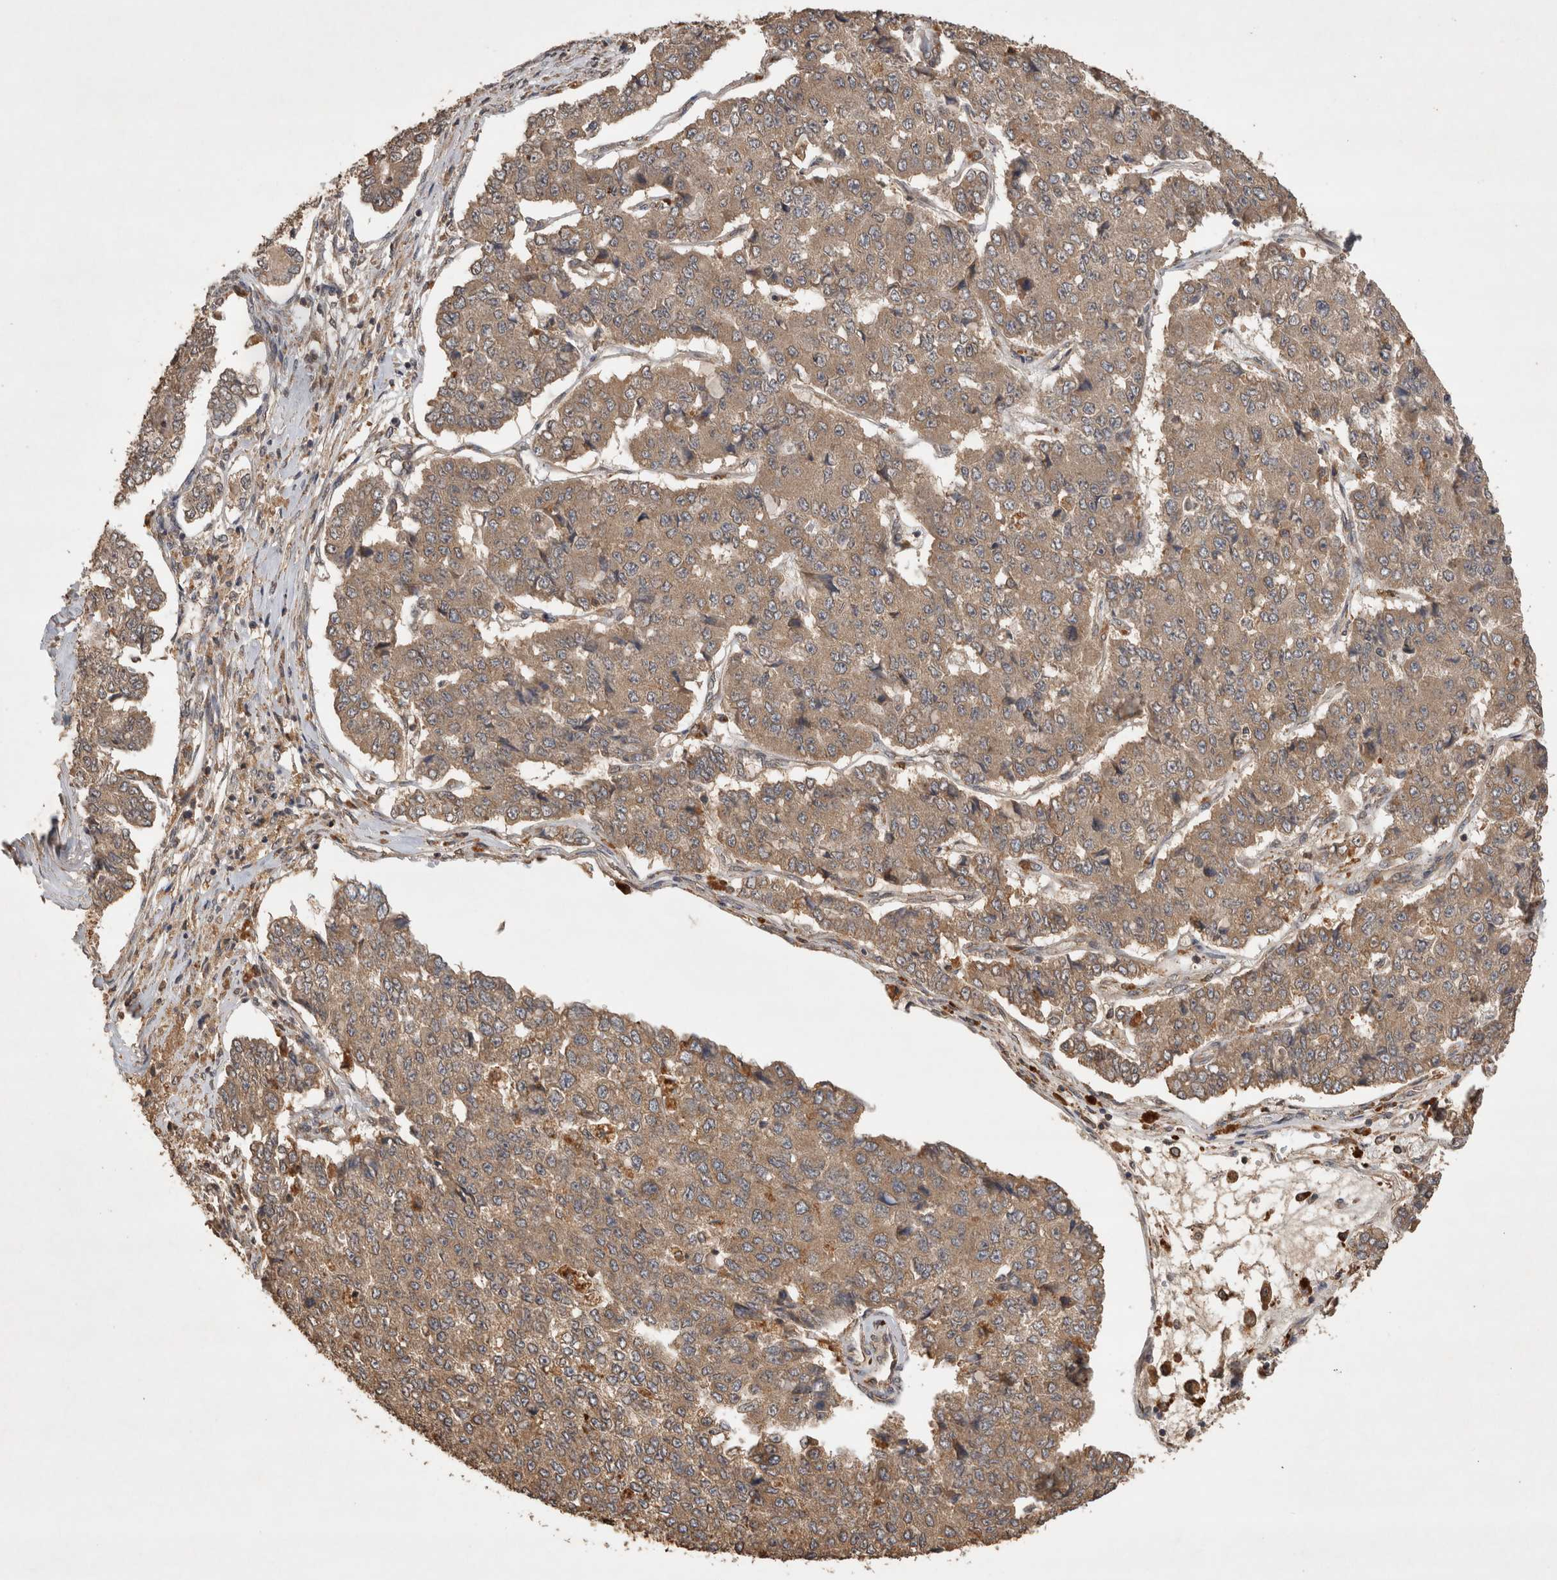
{"staining": {"intensity": "moderate", "quantity": ">75%", "location": "cytoplasmic/membranous"}, "tissue": "pancreatic cancer", "cell_type": "Tumor cells", "image_type": "cancer", "snomed": [{"axis": "morphology", "description": "Adenocarcinoma, NOS"}, {"axis": "topography", "description": "Pancreas"}], "caption": "Pancreatic cancer (adenocarcinoma) stained for a protein displays moderate cytoplasmic/membranous positivity in tumor cells.", "gene": "OTUD7B", "patient": {"sex": "male", "age": 50}}